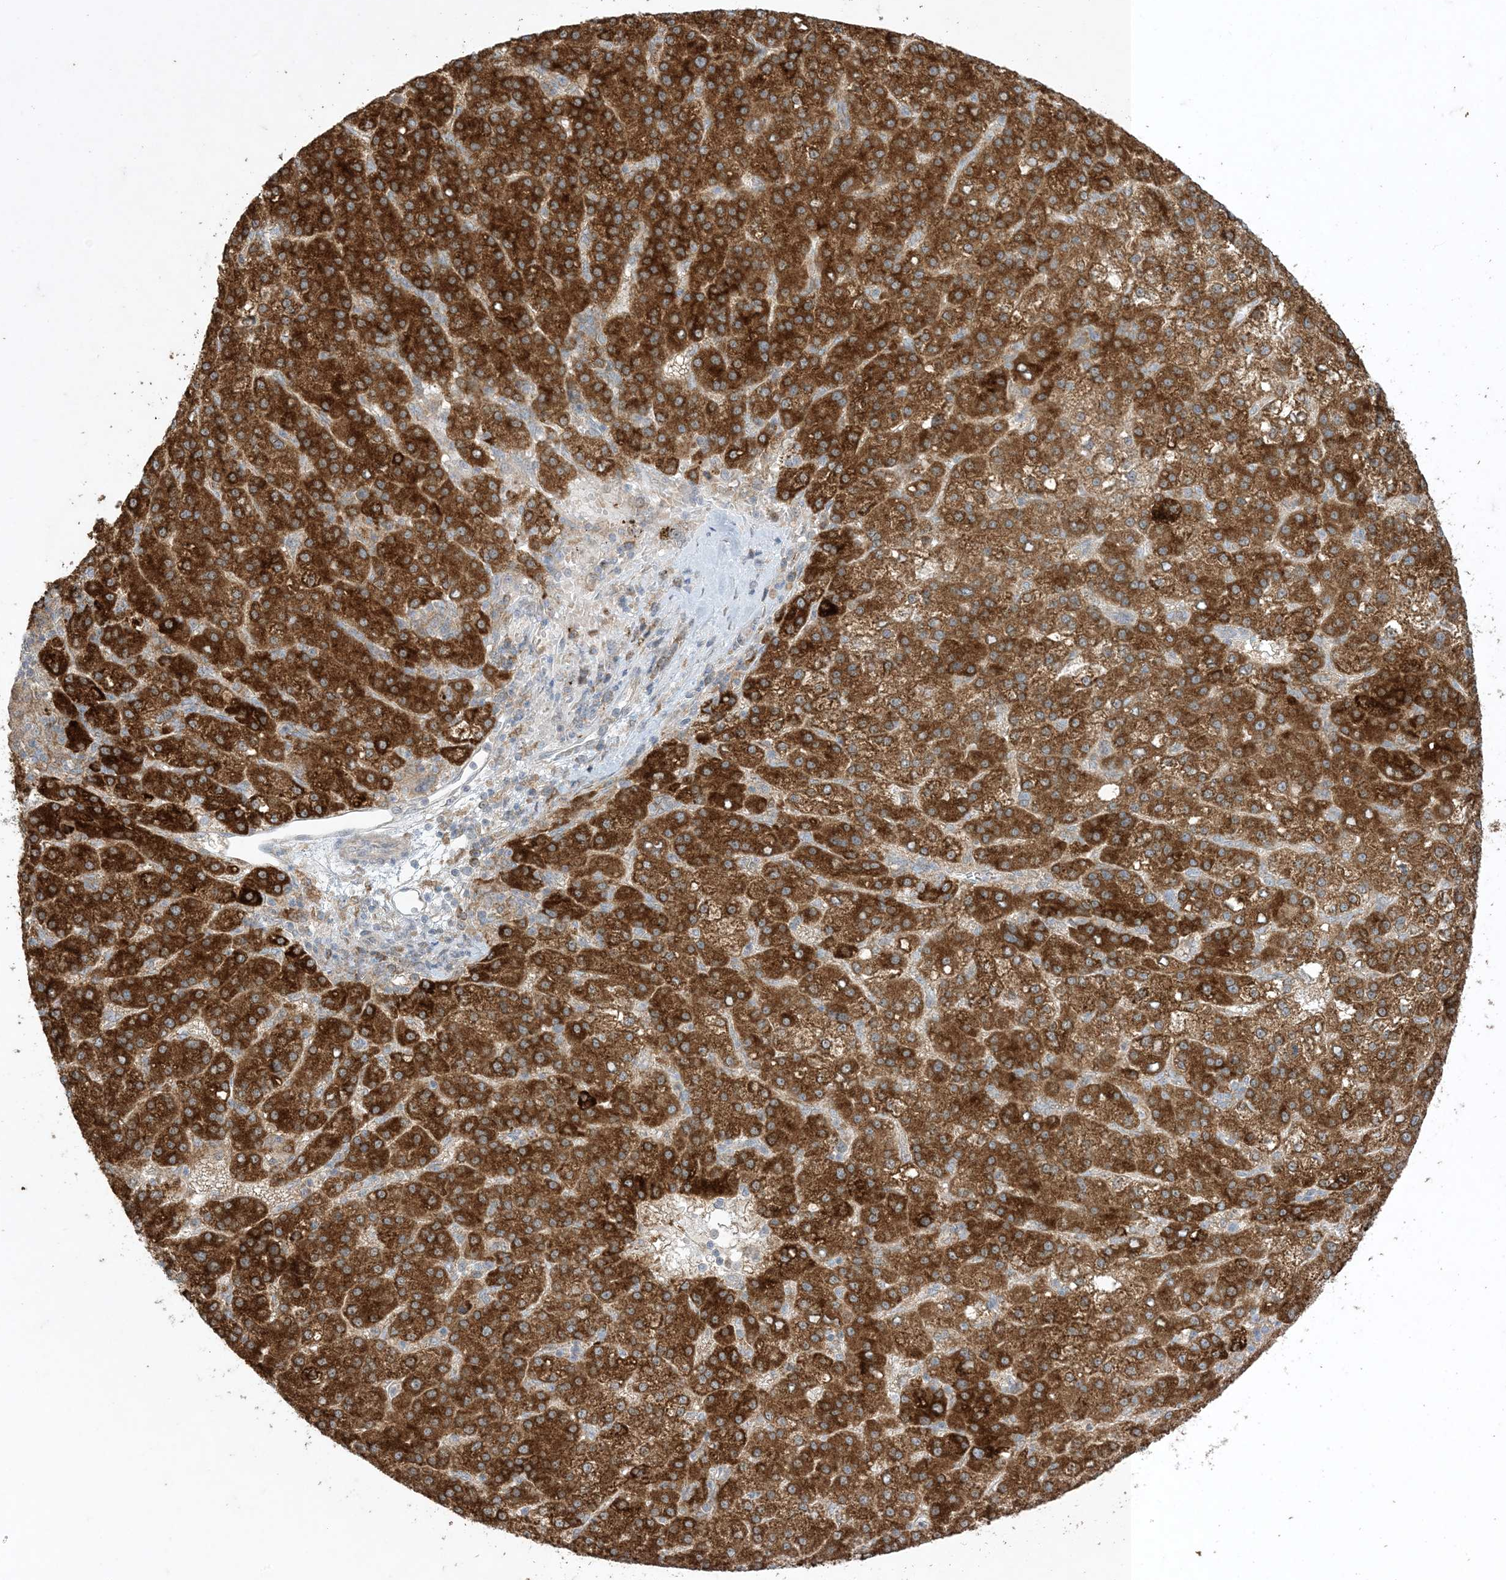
{"staining": {"intensity": "strong", "quantity": ">75%", "location": "cytoplasmic/membranous"}, "tissue": "liver cancer", "cell_type": "Tumor cells", "image_type": "cancer", "snomed": [{"axis": "morphology", "description": "Carcinoma, Hepatocellular, NOS"}, {"axis": "topography", "description": "Liver"}], "caption": "A brown stain shows strong cytoplasmic/membranous positivity of a protein in liver cancer (hepatocellular carcinoma) tumor cells.", "gene": "ODC1", "patient": {"sex": "female", "age": 58}}